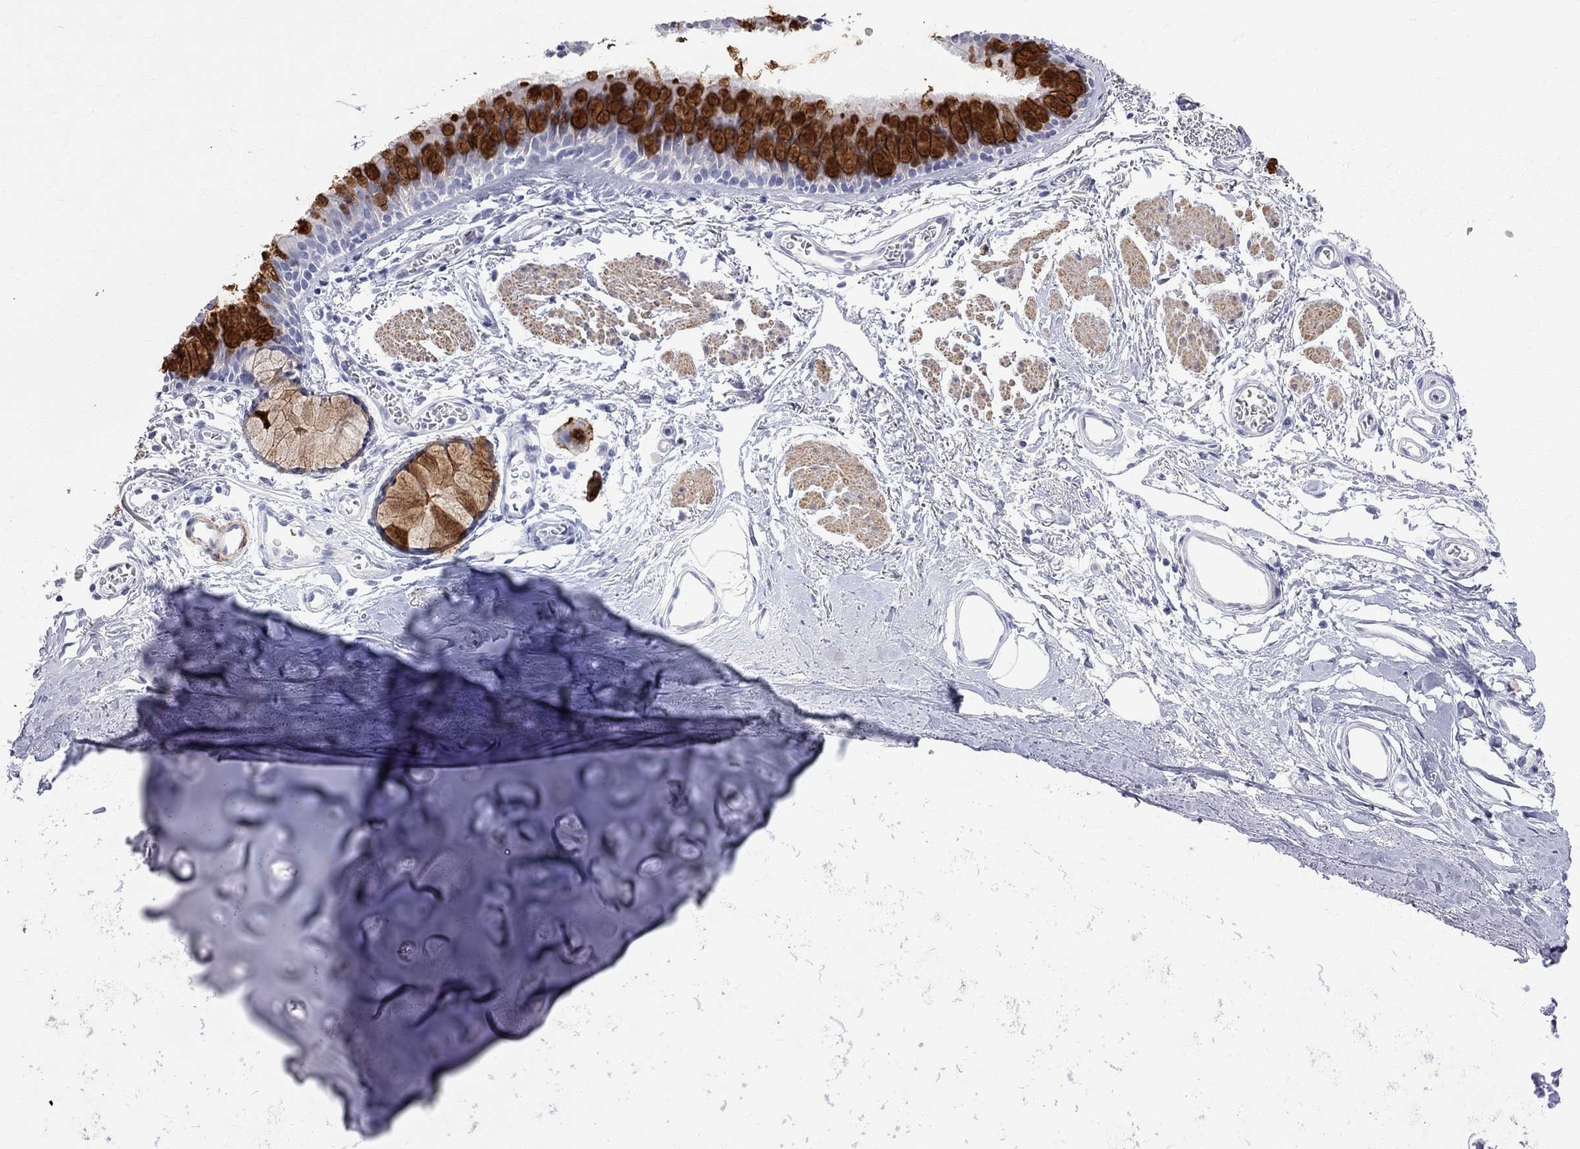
{"staining": {"intensity": "negative", "quantity": "none", "location": "none"}, "tissue": "soft tissue", "cell_type": "Chondrocytes", "image_type": "normal", "snomed": [{"axis": "morphology", "description": "Normal tissue, NOS"}, {"axis": "topography", "description": "Cartilage tissue"}, {"axis": "topography", "description": "Bronchus"}], "caption": "The photomicrograph demonstrates no significant positivity in chondrocytes of soft tissue.", "gene": "BPIFB1", "patient": {"sex": "female", "age": 79}}